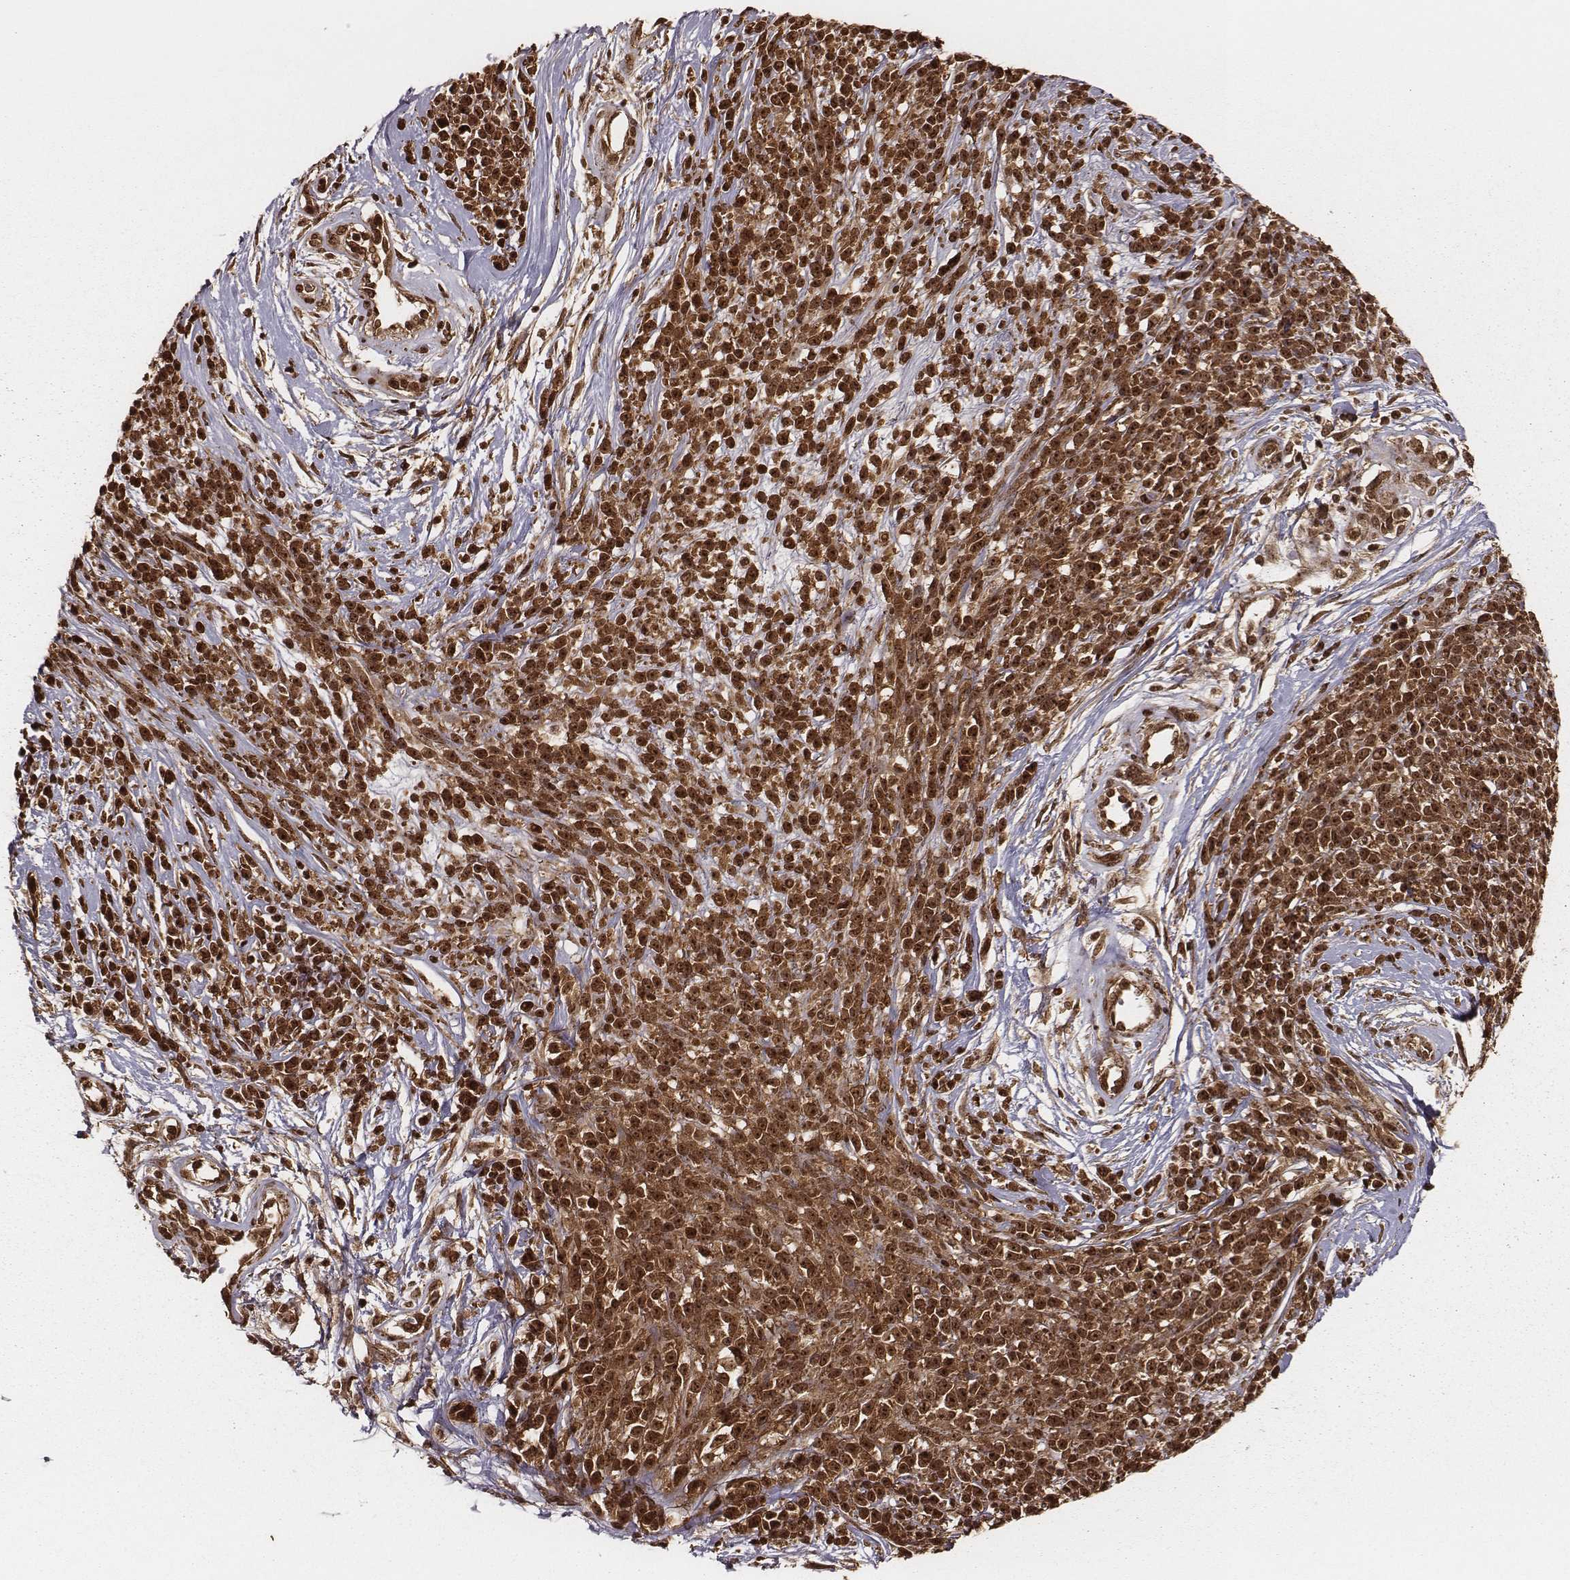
{"staining": {"intensity": "moderate", "quantity": ">75%", "location": "cytoplasmic/membranous,nuclear"}, "tissue": "melanoma", "cell_type": "Tumor cells", "image_type": "cancer", "snomed": [{"axis": "morphology", "description": "Malignant melanoma, NOS"}, {"axis": "topography", "description": "Skin"}, {"axis": "topography", "description": "Skin of trunk"}], "caption": "A high-resolution photomicrograph shows immunohistochemistry staining of melanoma, which demonstrates moderate cytoplasmic/membranous and nuclear positivity in approximately >75% of tumor cells.", "gene": "NFX1", "patient": {"sex": "male", "age": 74}}